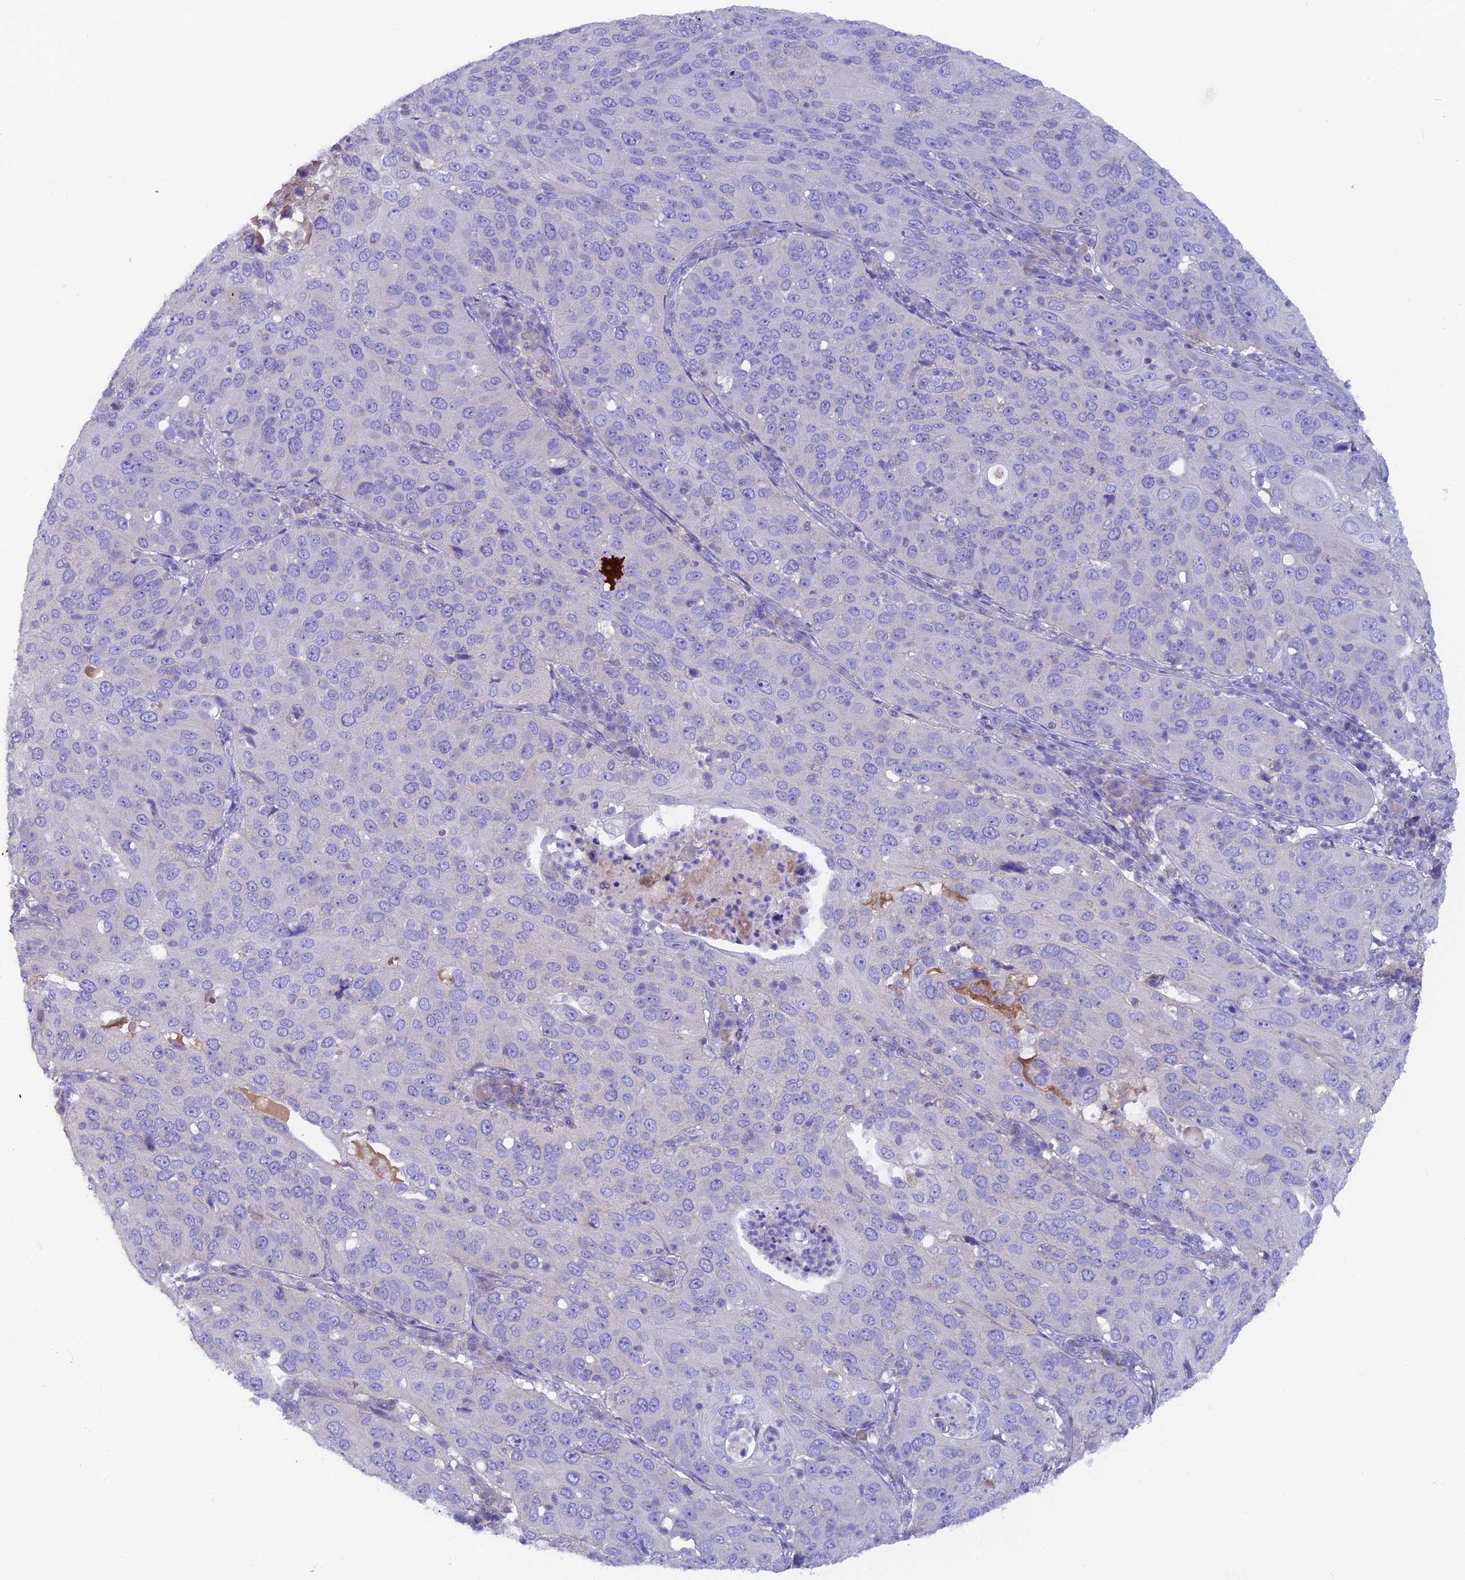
{"staining": {"intensity": "negative", "quantity": "none", "location": "none"}, "tissue": "cervical cancer", "cell_type": "Tumor cells", "image_type": "cancer", "snomed": [{"axis": "morphology", "description": "Squamous cell carcinoma, NOS"}, {"axis": "topography", "description": "Cervix"}], "caption": "Protein analysis of cervical squamous cell carcinoma demonstrates no significant expression in tumor cells. The staining was performed using DAB to visualize the protein expression in brown, while the nuclei were stained in blue with hematoxylin (Magnification: 20x).", "gene": "PZP", "patient": {"sex": "female", "age": 36}}